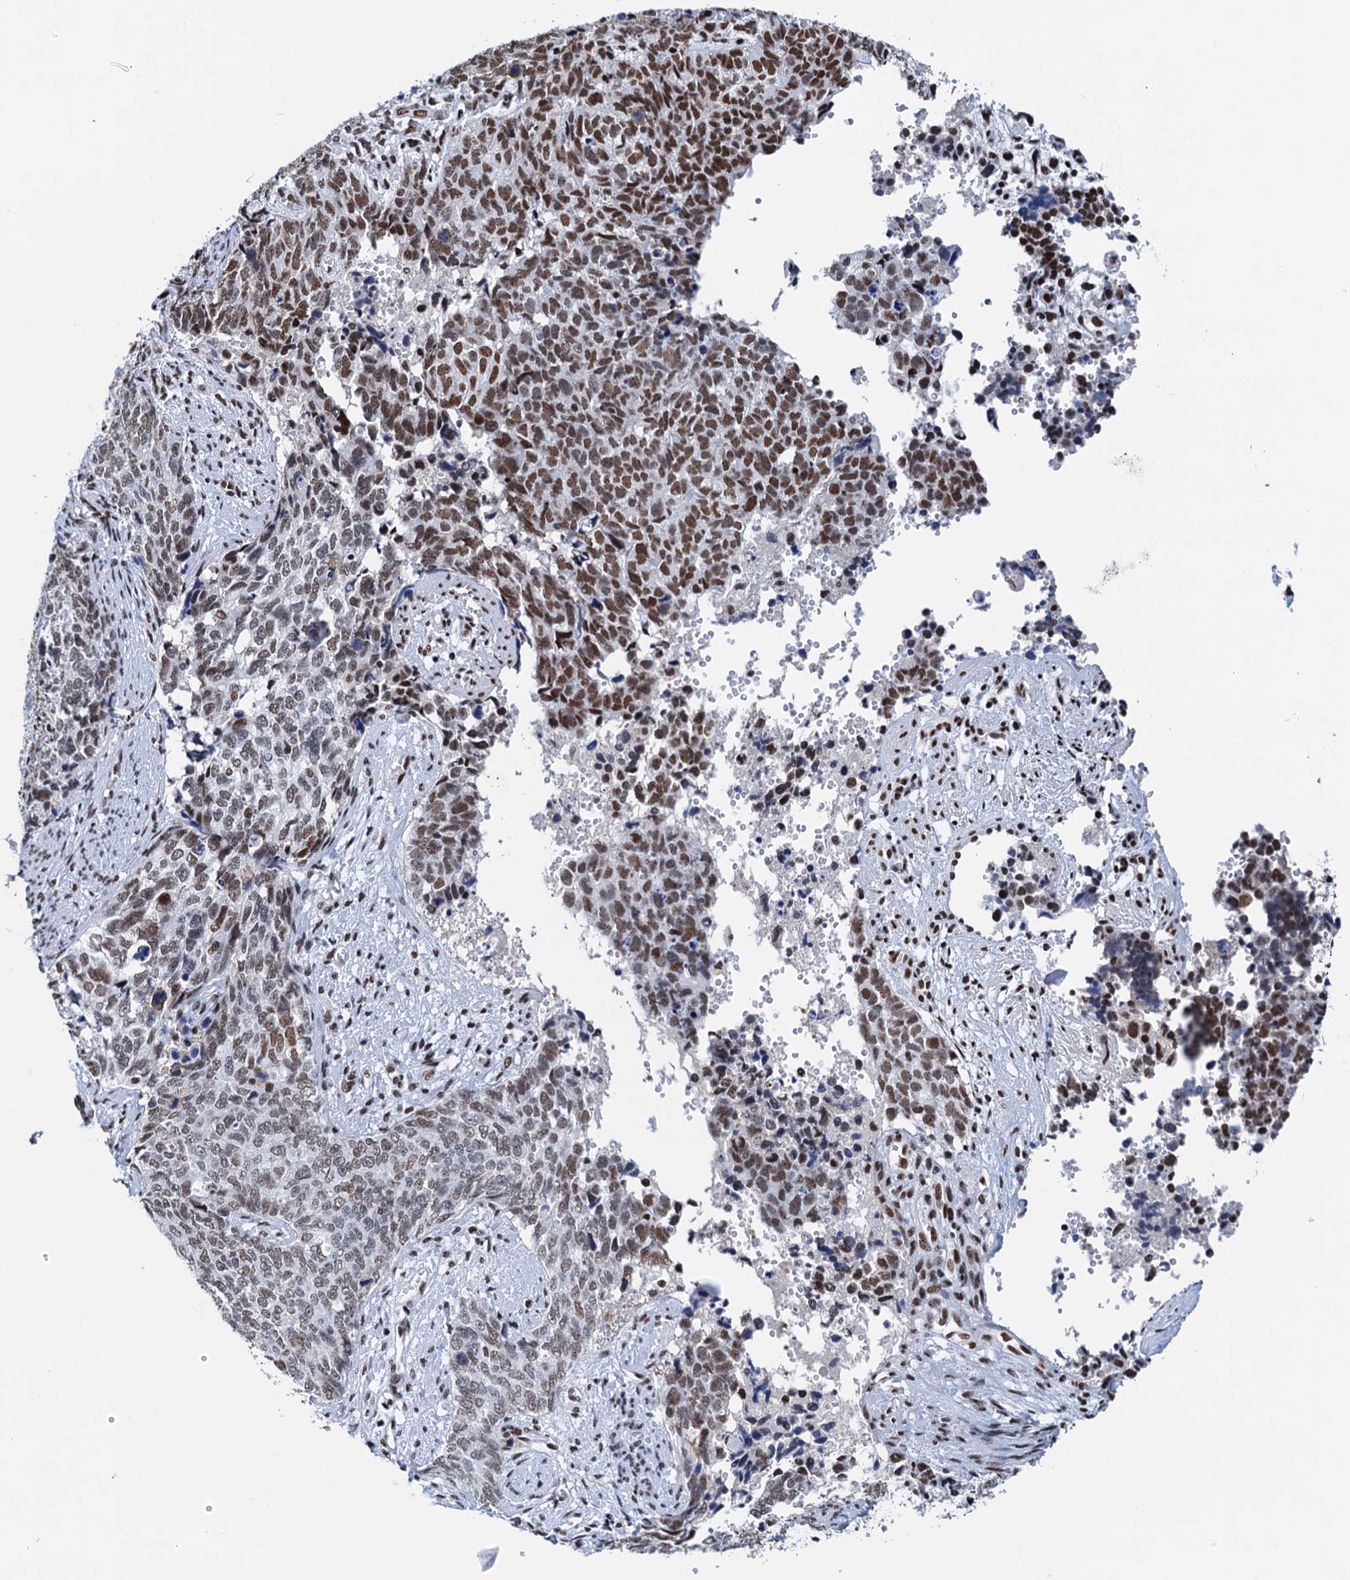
{"staining": {"intensity": "strong", "quantity": ">75%", "location": "nuclear"}, "tissue": "cervical cancer", "cell_type": "Tumor cells", "image_type": "cancer", "snomed": [{"axis": "morphology", "description": "Squamous cell carcinoma, NOS"}, {"axis": "topography", "description": "Cervix"}], "caption": "Immunohistochemistry photomicrograph of neoplastic tissue: cervical cancer (squamous cell carcinoma) stained using IHC demonstrates high levels of strong protein expression localized specifically in the nuclear of tumor cells, appearing as a nuclear brown color.", "gene": "SLTM", "patient": {"sex": "female", "age": 63}}